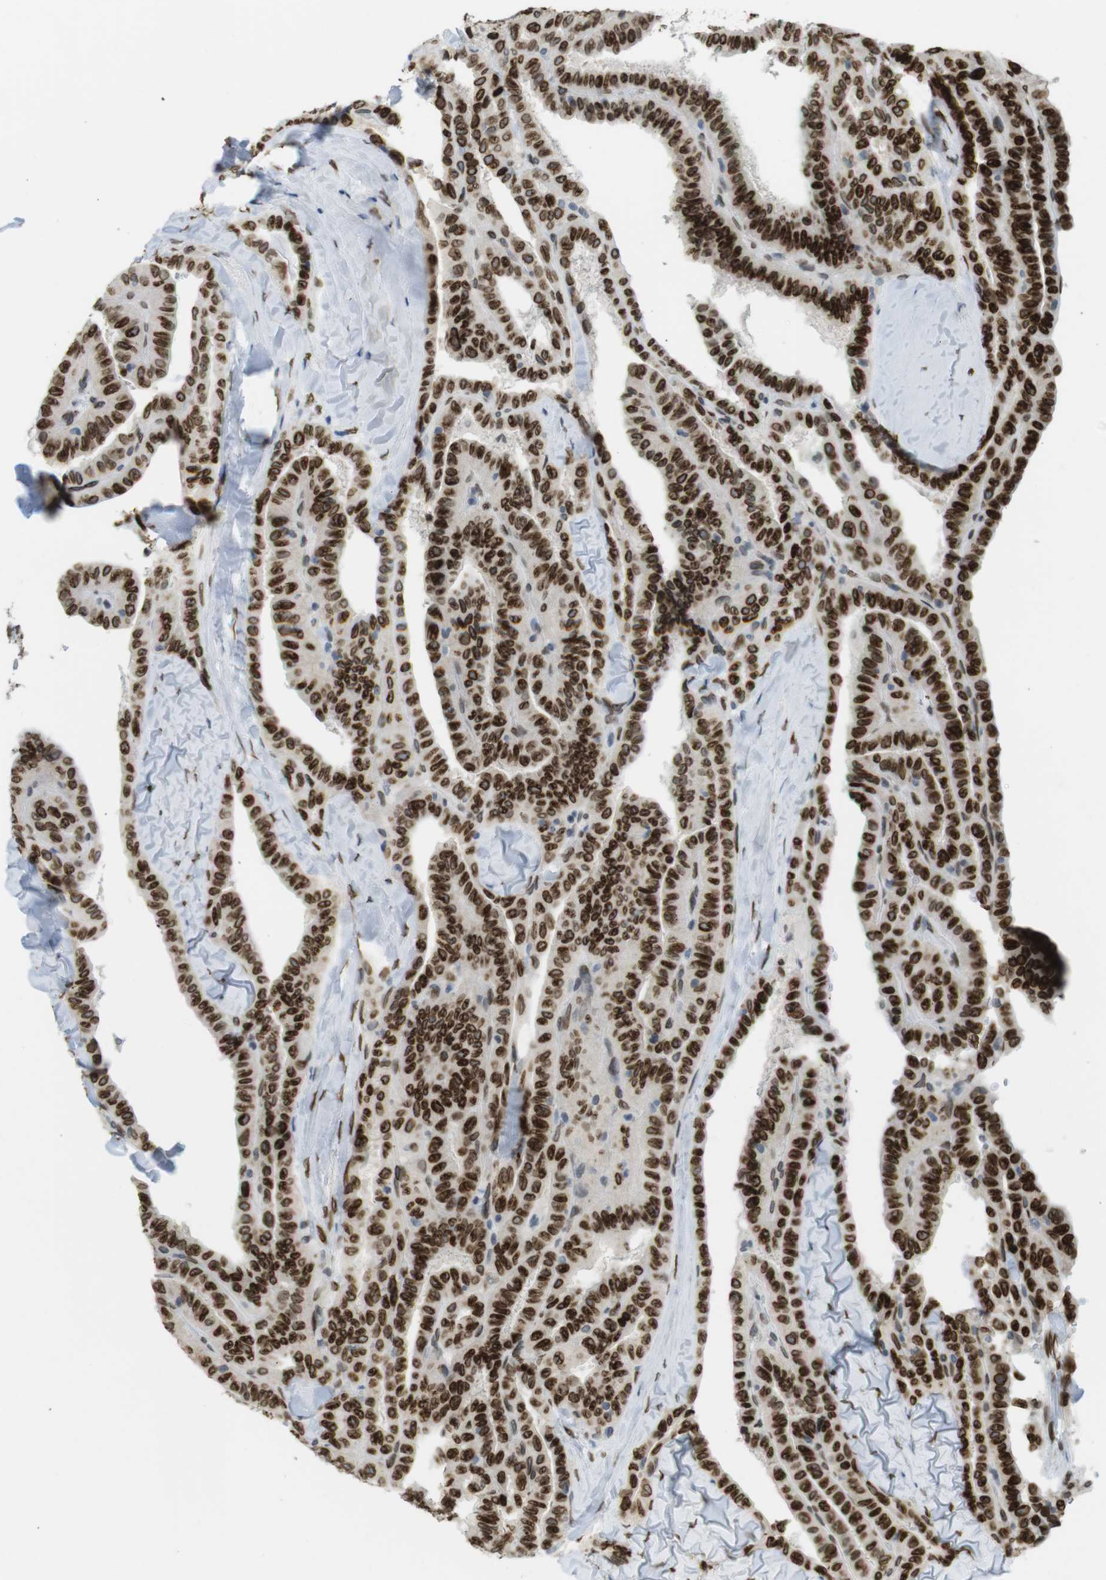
{"staining": {"intensity": "strong", "quantity": ">75%", "location": "cytoplasmic/membranous,nuclear"}, "tissue": "thyroid cancer", "cell_type": "Tumor cells", "image_type": "cancer", "snomed": [{"axis": "morphology", "description": "Papillary adenocarcinoma, NOS"}, {"axis": "topography", "description": "Thyroid gland"}], "caption": "Protein expression by IHC shows strong cytoplasmic/membranous and nuclear positivity in approximately >75% of tumor cells in papillary adenocarcinoma (thyroid).", "gene": "ARL6IP6", "patient": {"sex": "male", "age": 77}}